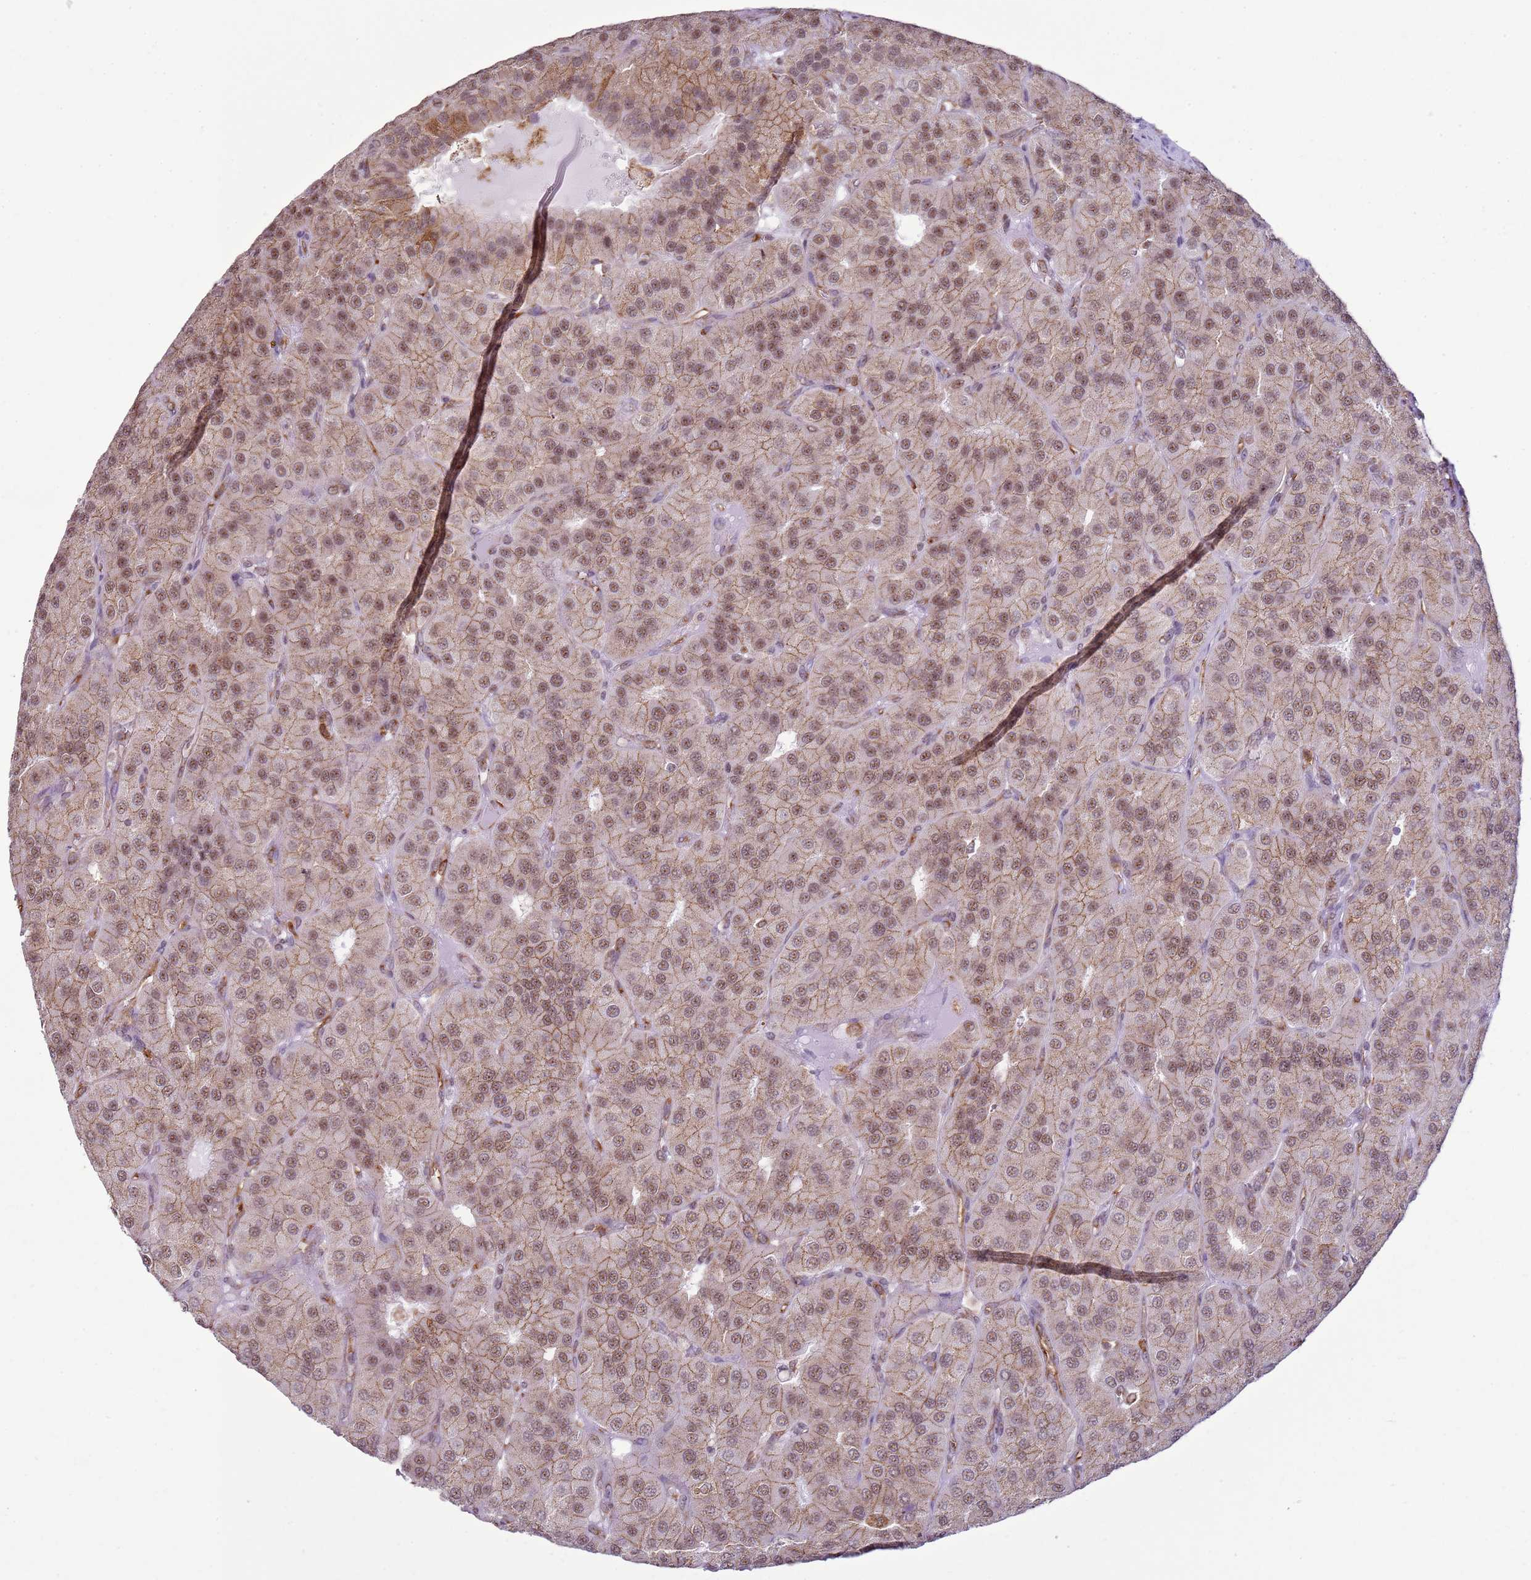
{"staining": {"intensity": "moderate", "quantity": ">75%", "location": "cytoplasmic/membranous,nuclear"}, "tissue": "parathyroid gland", "cell_type": "Glandular cells", "image_type": "normal", "snomed": [{"axis": "morphology", "description": "Normal tissue, NOS"}, {"axis": "morphology", "description": "Adenoma, NOS"}, {"axis": "topography", "description": "Parathyroid gland"}], "caption": "Protein analysis of unremarkable parathyroid gland exhibits moderate cytoplasmic/membranous,nuclear staining in about >75% of glandular cells. (DAB (3,3'-diaminobenzidine) IHC, brown staining for protein, blue staining for nuclei).", "gene": "GABRE", "patient": {"sex": "female", "age": 86}}